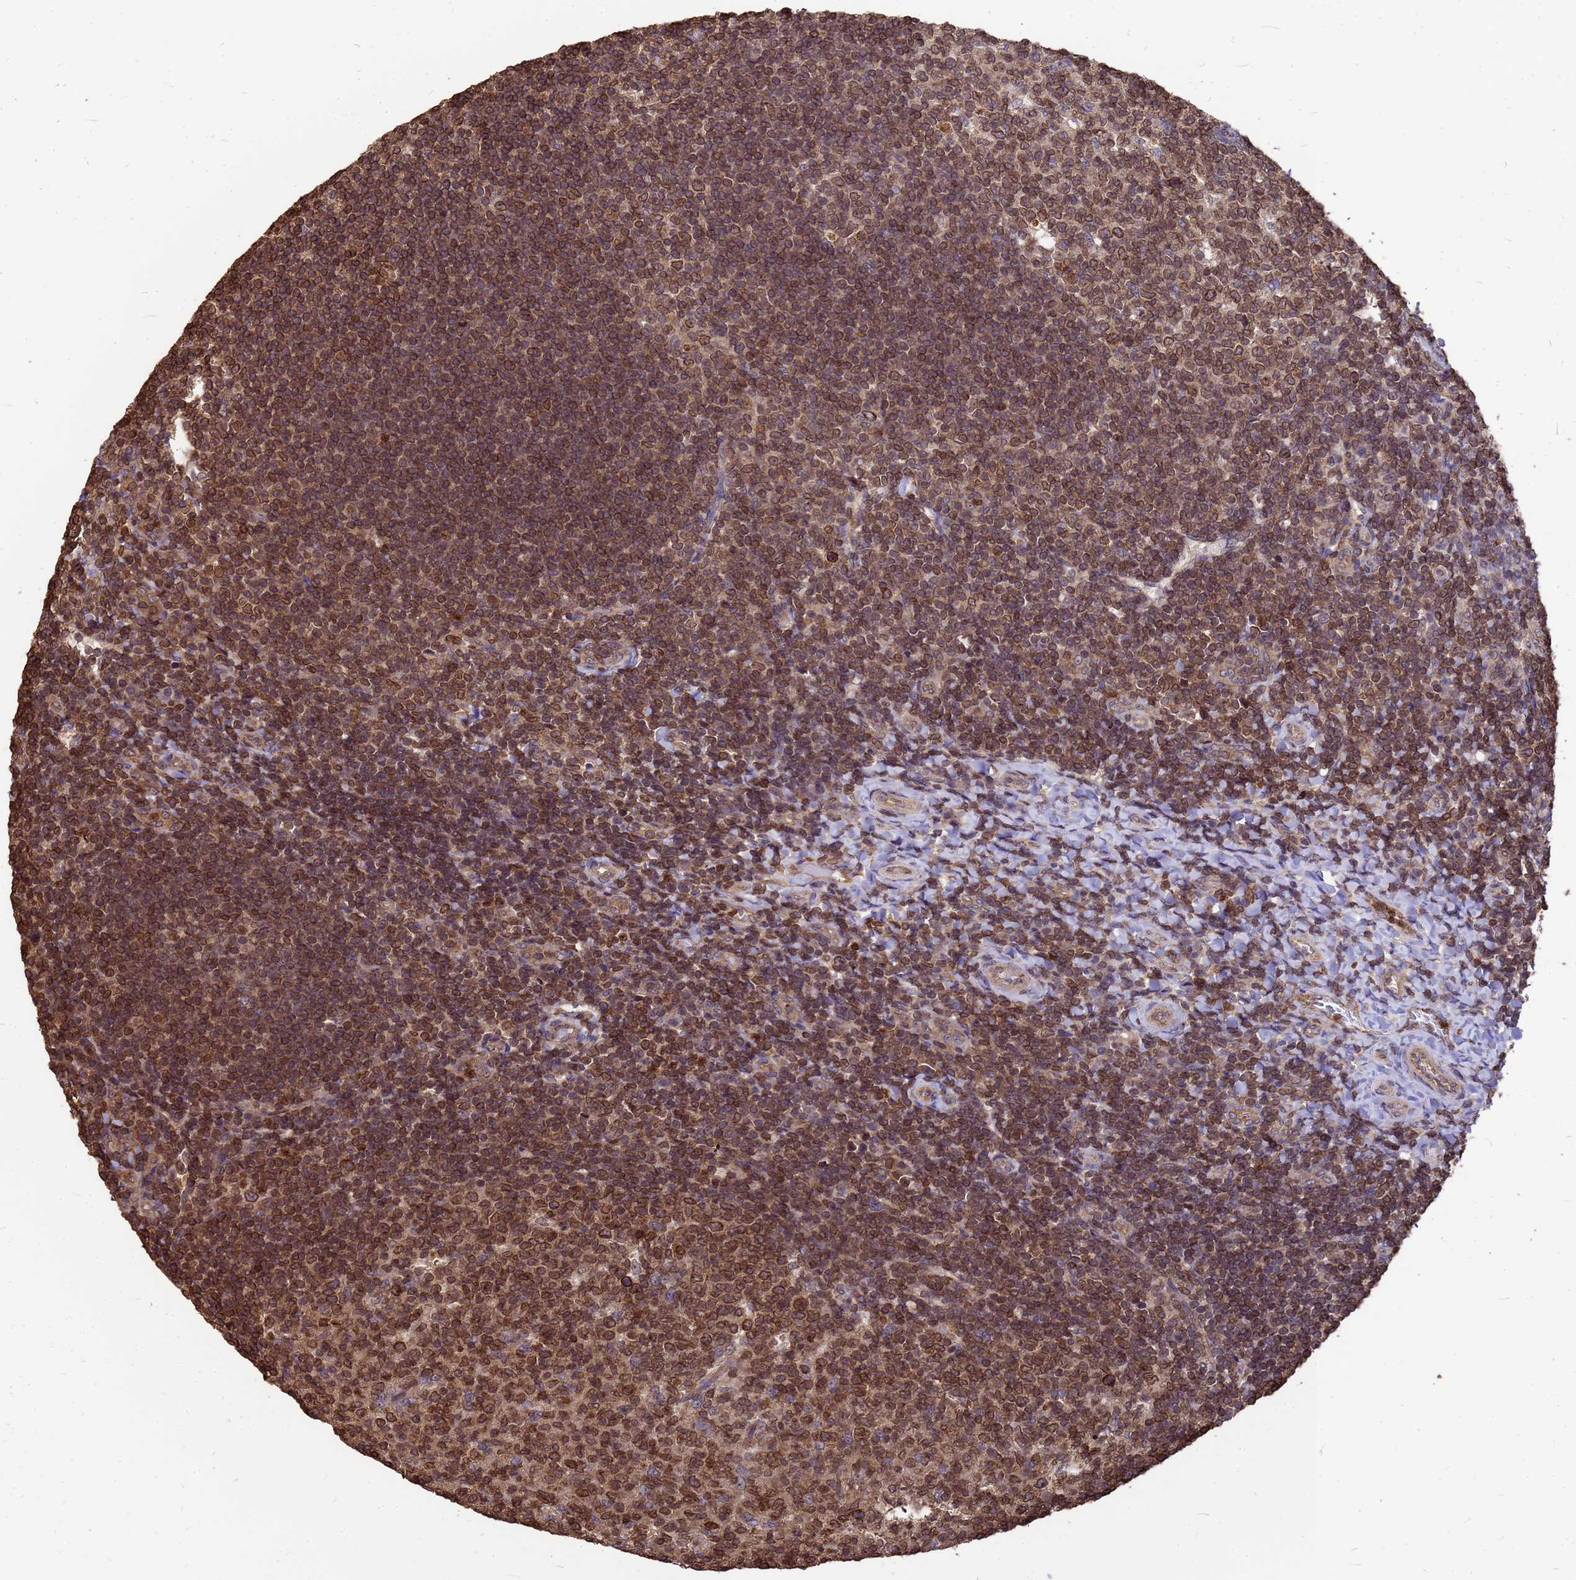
{"staining": {"intensity": "moderate", "quantity": ">75%", "location": "nuclear"}, "tissue": "tonsil", "cell_type": "Germinal center cells", "image_type": "normal", "snomed": [{"axis": "morphology", "description": "Normal tissue, NOS"}, {"axis": "topography", "description": "Tonsil"}], "caption": "High-magnification brightfield microscopy of normal tonsil stained with DAB (brown) and counterstained with hematoxylin (blue). germinal center cells exhibit moderate nuclear expression is present in about>75% of cells.", "gene": "C1orf35", "patient": {"sex": "female", "age": 10}}